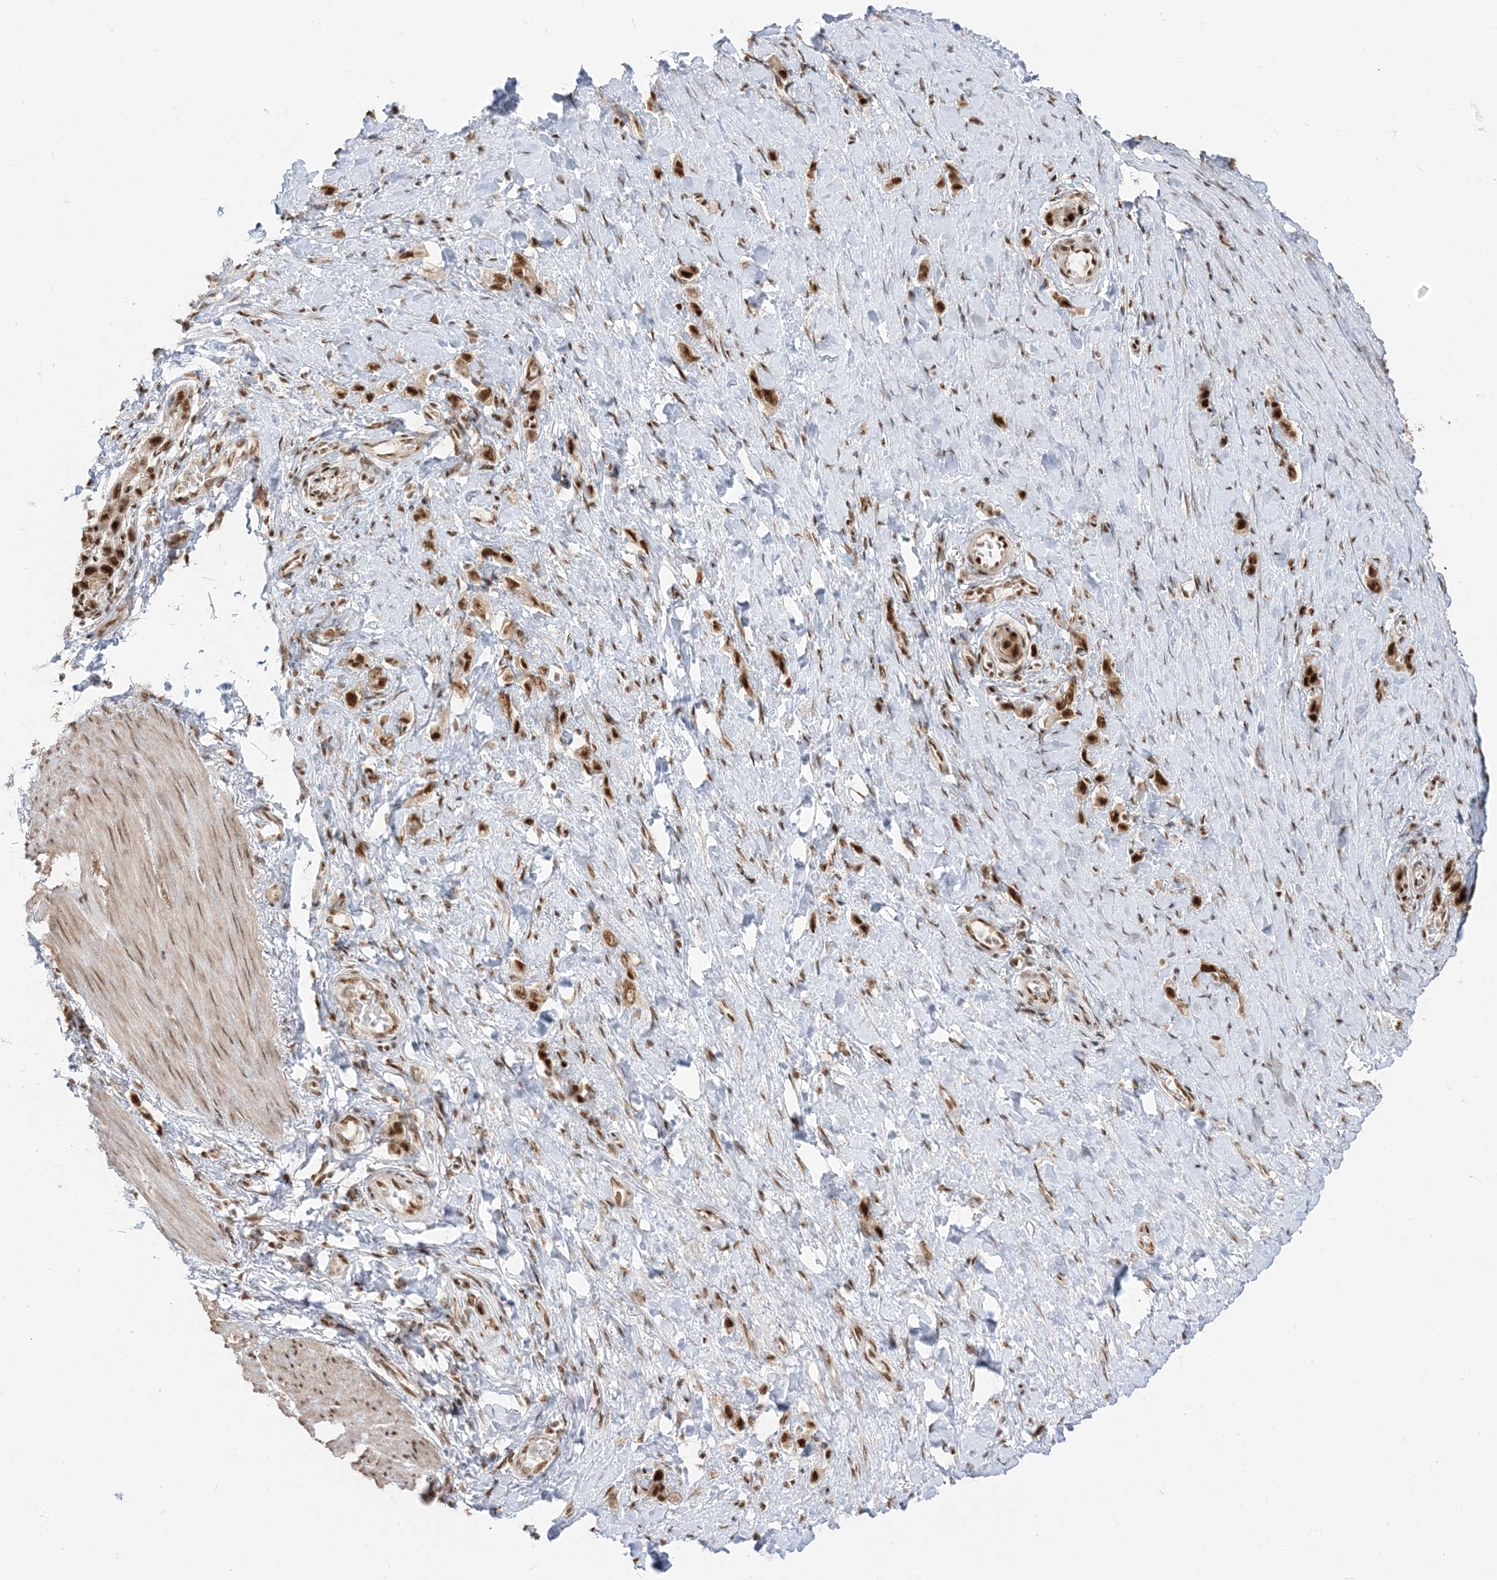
{"staining": {"intensity": "strong", "quantity": ">75%", "location": "nuclear"}, "tissue": "stomach cancer", "cell_type": "Tumor cells", "image_type": "cancer", "snomed": [{"axis": "morphology", "description": "Adenocarcinoma, NOS"}, {"axis": "topography", "description": "Stomach"}], "caption": "Stomach adenocarcinoma stained for a protein demonstrates strong nuclear positivity in tumor cells. Immunohistochemistry (ihc) stains the protein in brown and the nuclei are stained blue.", "gene": "ARGLU1", "patient": {"sex": "female", "age": 65}}